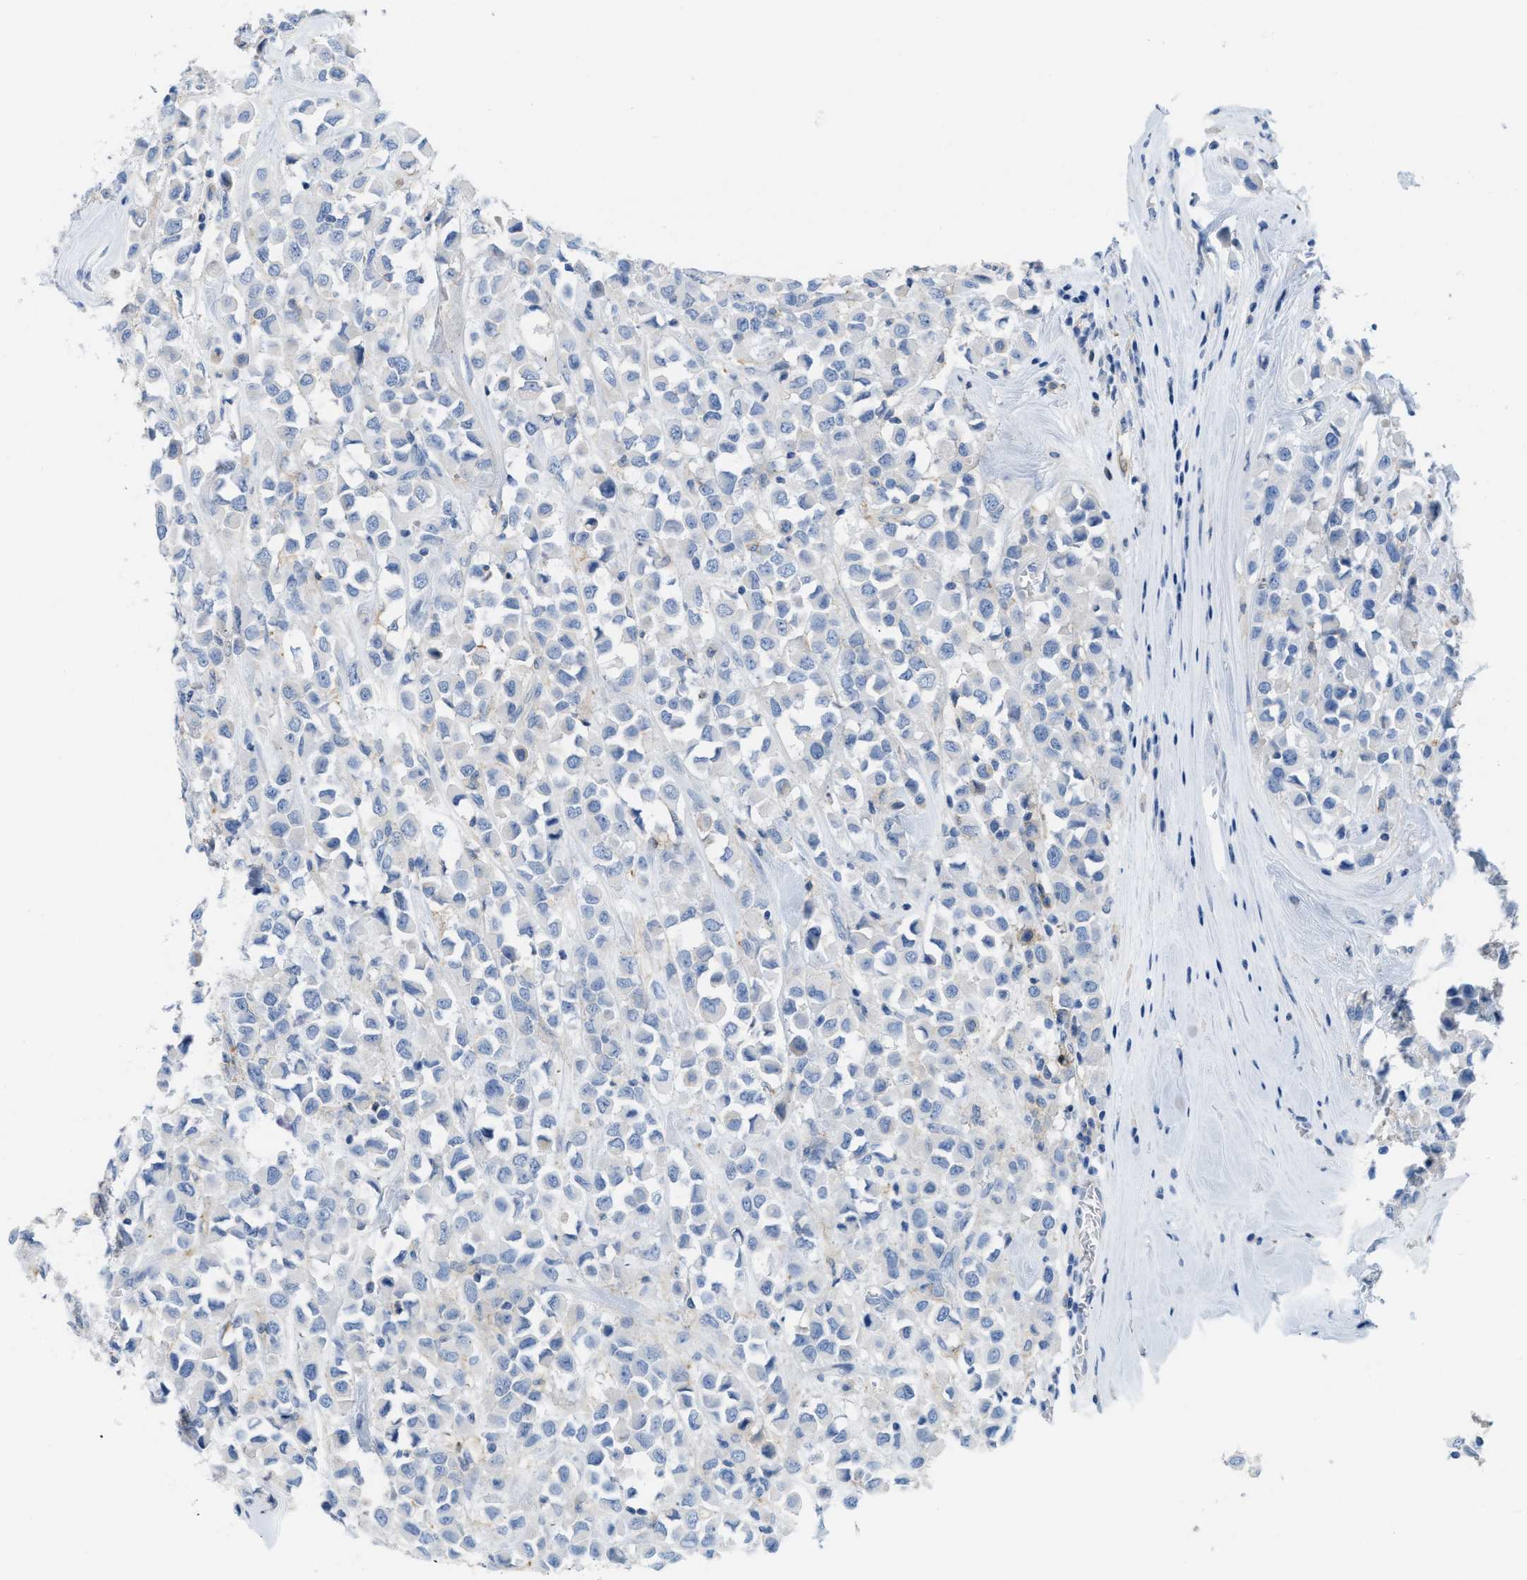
{"staining": {"intensity": "negative", "quantity": "none", "location": "none"}, "tissue": "breast cancer", "cell_type": "Tumor cells", "image_type": "cancer", "snomed": [{"axis": "morphology", "description": "Duct carcinoma"}, {"axis": "topography", "description": "Breast"}], "caption": "This is a image of immunohistochemistry (IHC) staining of breast cancer, which shows no staining in tumor cells.", "gene": "SLC3A2", "patient": {"sex": "female", "age": 61}}